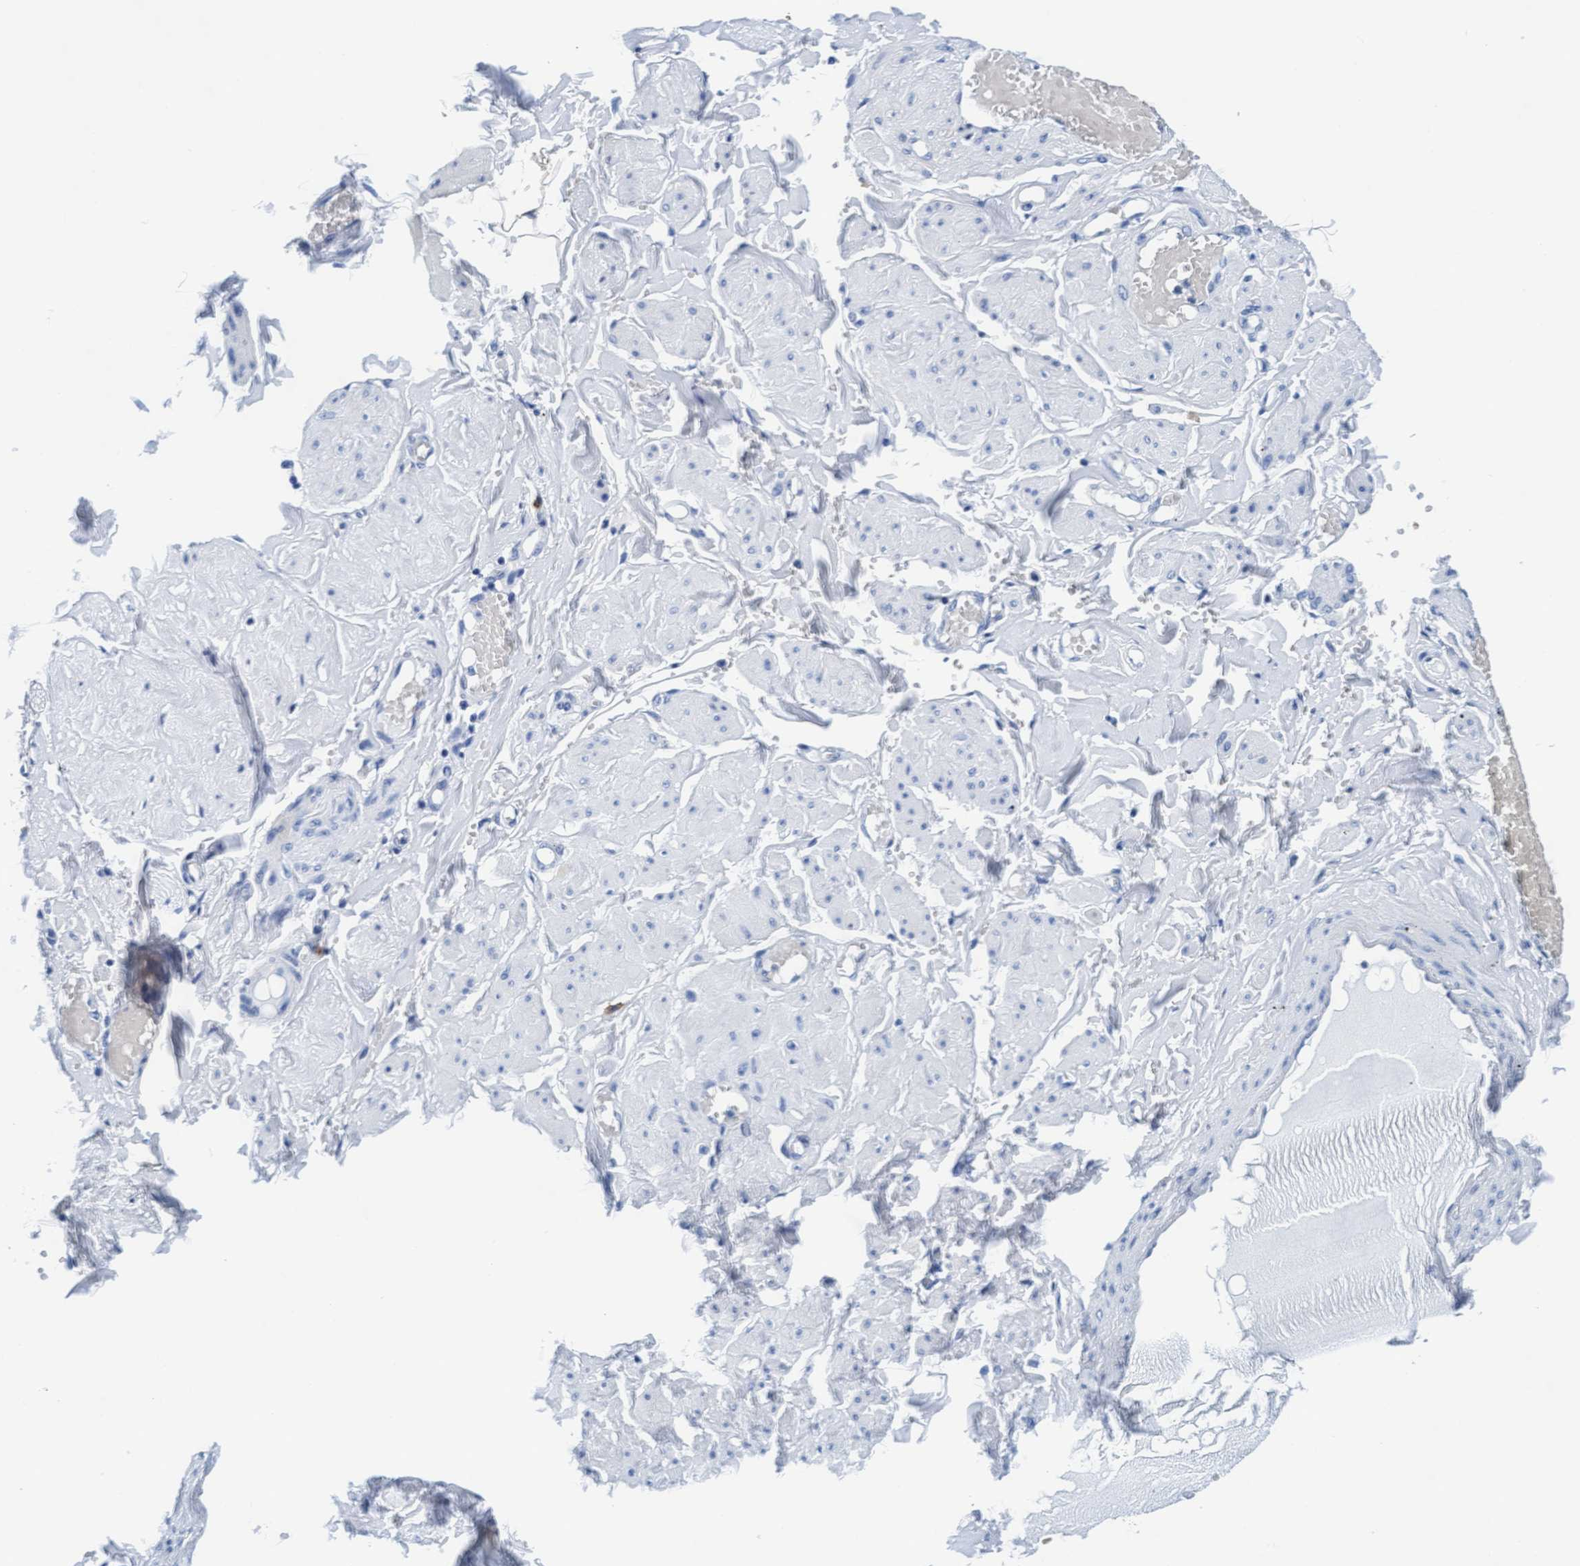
{"staining": {"intensity": "negative", "quantity": "none", "location": "none"}, "tissue": "adipose tissue", "cell_type": "Adipocytes", "image_type": "normal", "snomed": [{"axis": "morphology", "description": "Normal tissue, NOS"}, {"axis": "topography", "description": "Vascular tissue"}, {"axis": "topography", "description": "Fallopian tube"}, {"axis": "topography", "description": "Ovary"}], "caption": "A micrograph of adipose tissue stained for a protein exhibits no brown staining in adipocytes.", "gene": "ARSG", "patient": {"sex": "female", "age": 67}}